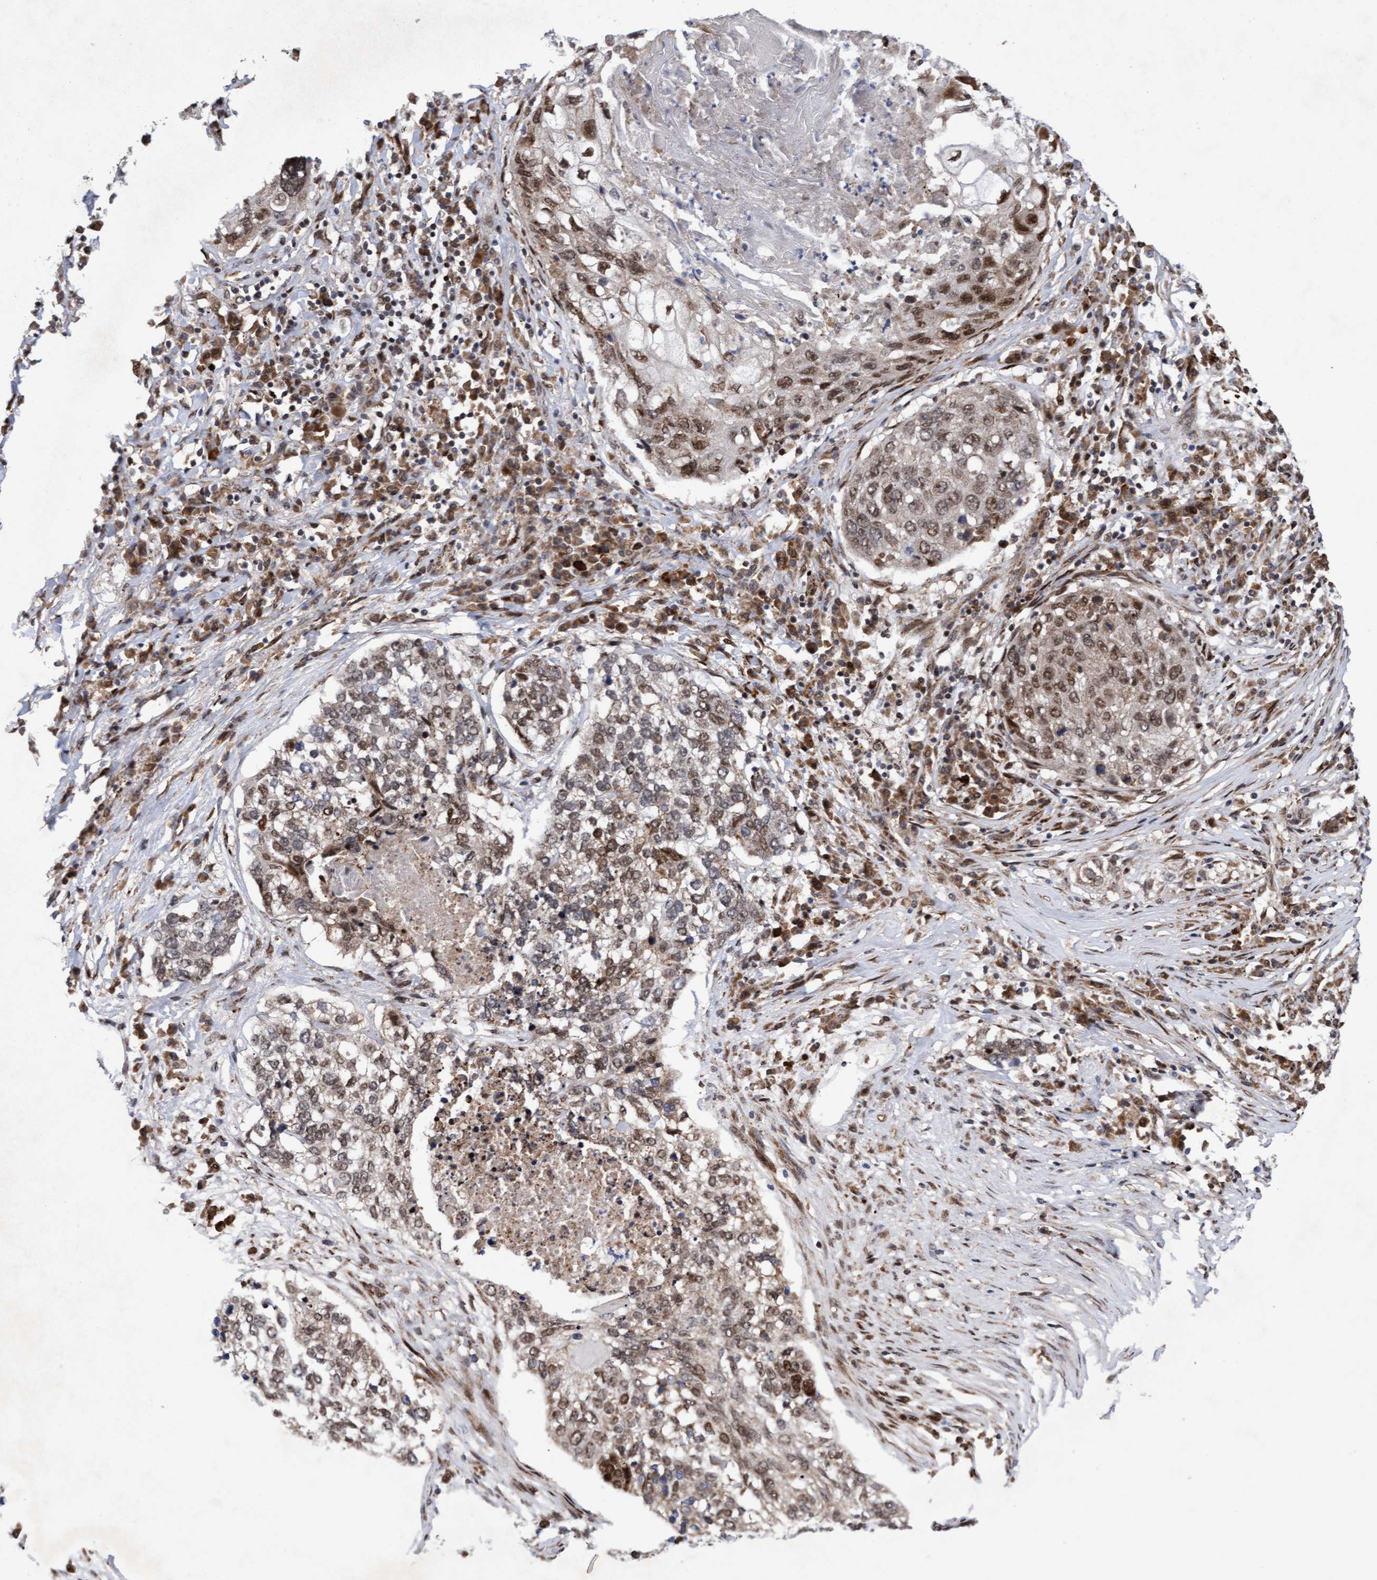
{"staining": {"intensity": "moderate", "quantity": ">75%", "location": "cytoplasmic/membranous,nuclear"}, "tissue": "lung cancer", "cell_type": "Tumor cells", "image_type": "cancer", "snomed": [{"axis": "morphology", "description": "Squamous cell carcinoma, NOS"}, {"axis": "topography", "description": "Lung"}], "caption": "The photomicrograph reveals immunohistochemical staining of lung cancer (squamous cell carcinoma). There is moderate cytoplasmic/membranous and nuclear positivity is identified in approximately >75% of tumor cells.", "gene": "TANC2", "patient": {"sex": "female", "age": 63}}